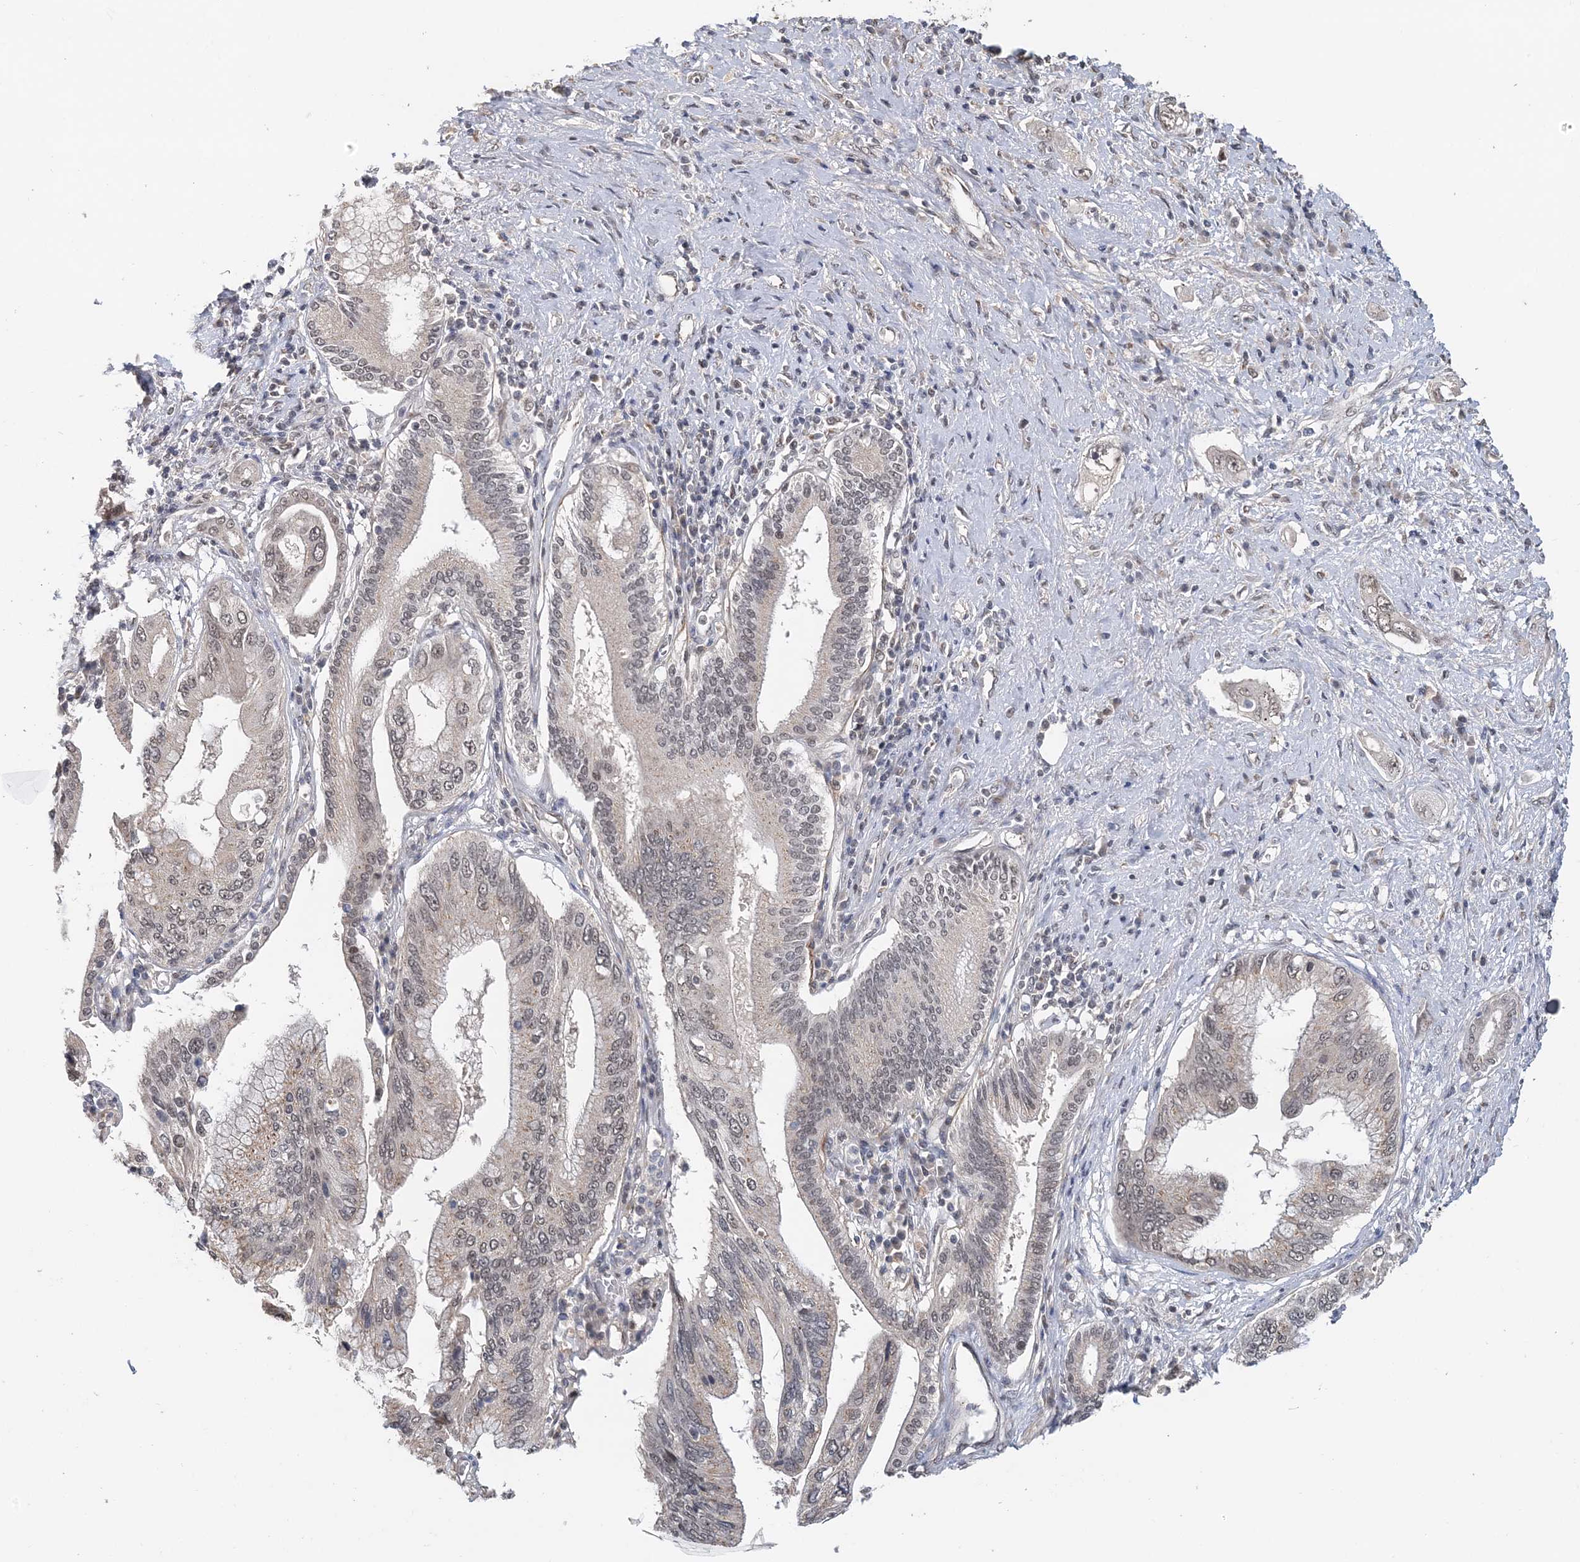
{"staining": {"intensity": "moderate", "quantity": "25%-75%", "location": "cytoplasmic/membranous,nuclear"}, "tissue": "pancreatic cancer", "cell_type": "Tumor cells", "image_type": "cancer", "snomed": [{"axis": "morphology", "description": "Inflammation, NOS"}, {"axis": "morphology", "description": "Adenocarcinoma, NOS"}, {"axis": "topography", "description": "Pancreas"}], "caption": "Pancreatic cancer stained with DAB (3,3'-diaminobenzidine) IHC exhibits medium levels of moderate cytoplasmic/membranous and nuclear staining in approximately 25%-75% of tumor cells.", "gene": "TSHZ2", "patient": {"sex": "female", "age": 56}}